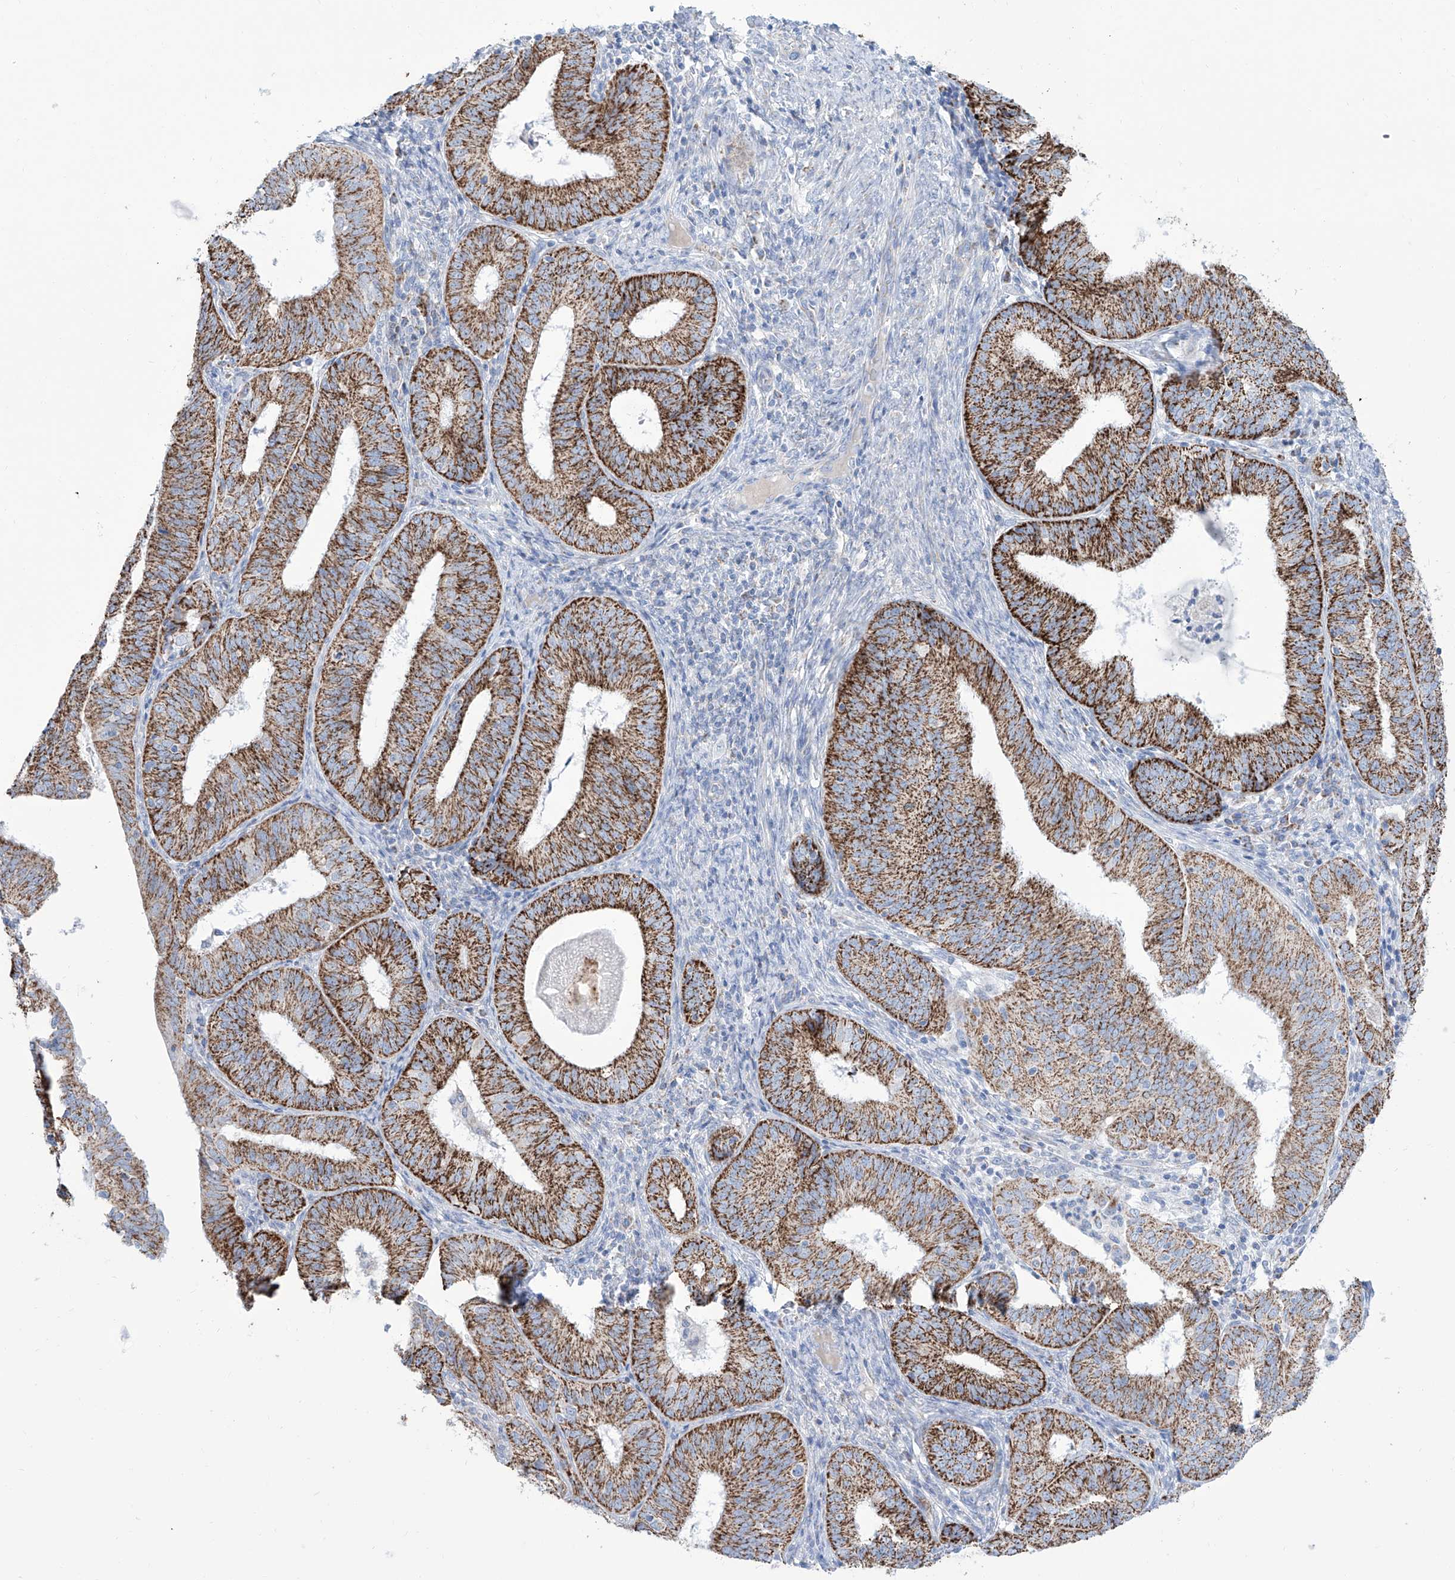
{"staining": {"intensity": "strong", "quantity": ">75%", "location": "cytoplasmic/membranous"}, "tissue": "endometrial cancer", "cell_type": "Tumor cells", "image_type": "cancer", "snomed": [{"axis": "morphology", "description": "Adenocarcinoma, NOS"}, {"axis": "topography", "description": "Endometrium"}], "caption": "This is a micrograph of IHC staining of endometrial adenocarcinoma, which shows strong expression in the cytoplasmic/membranous of tumor cells.", "gene": "ALDH6A1", "patient": {"sex": "female", "age": 51}}